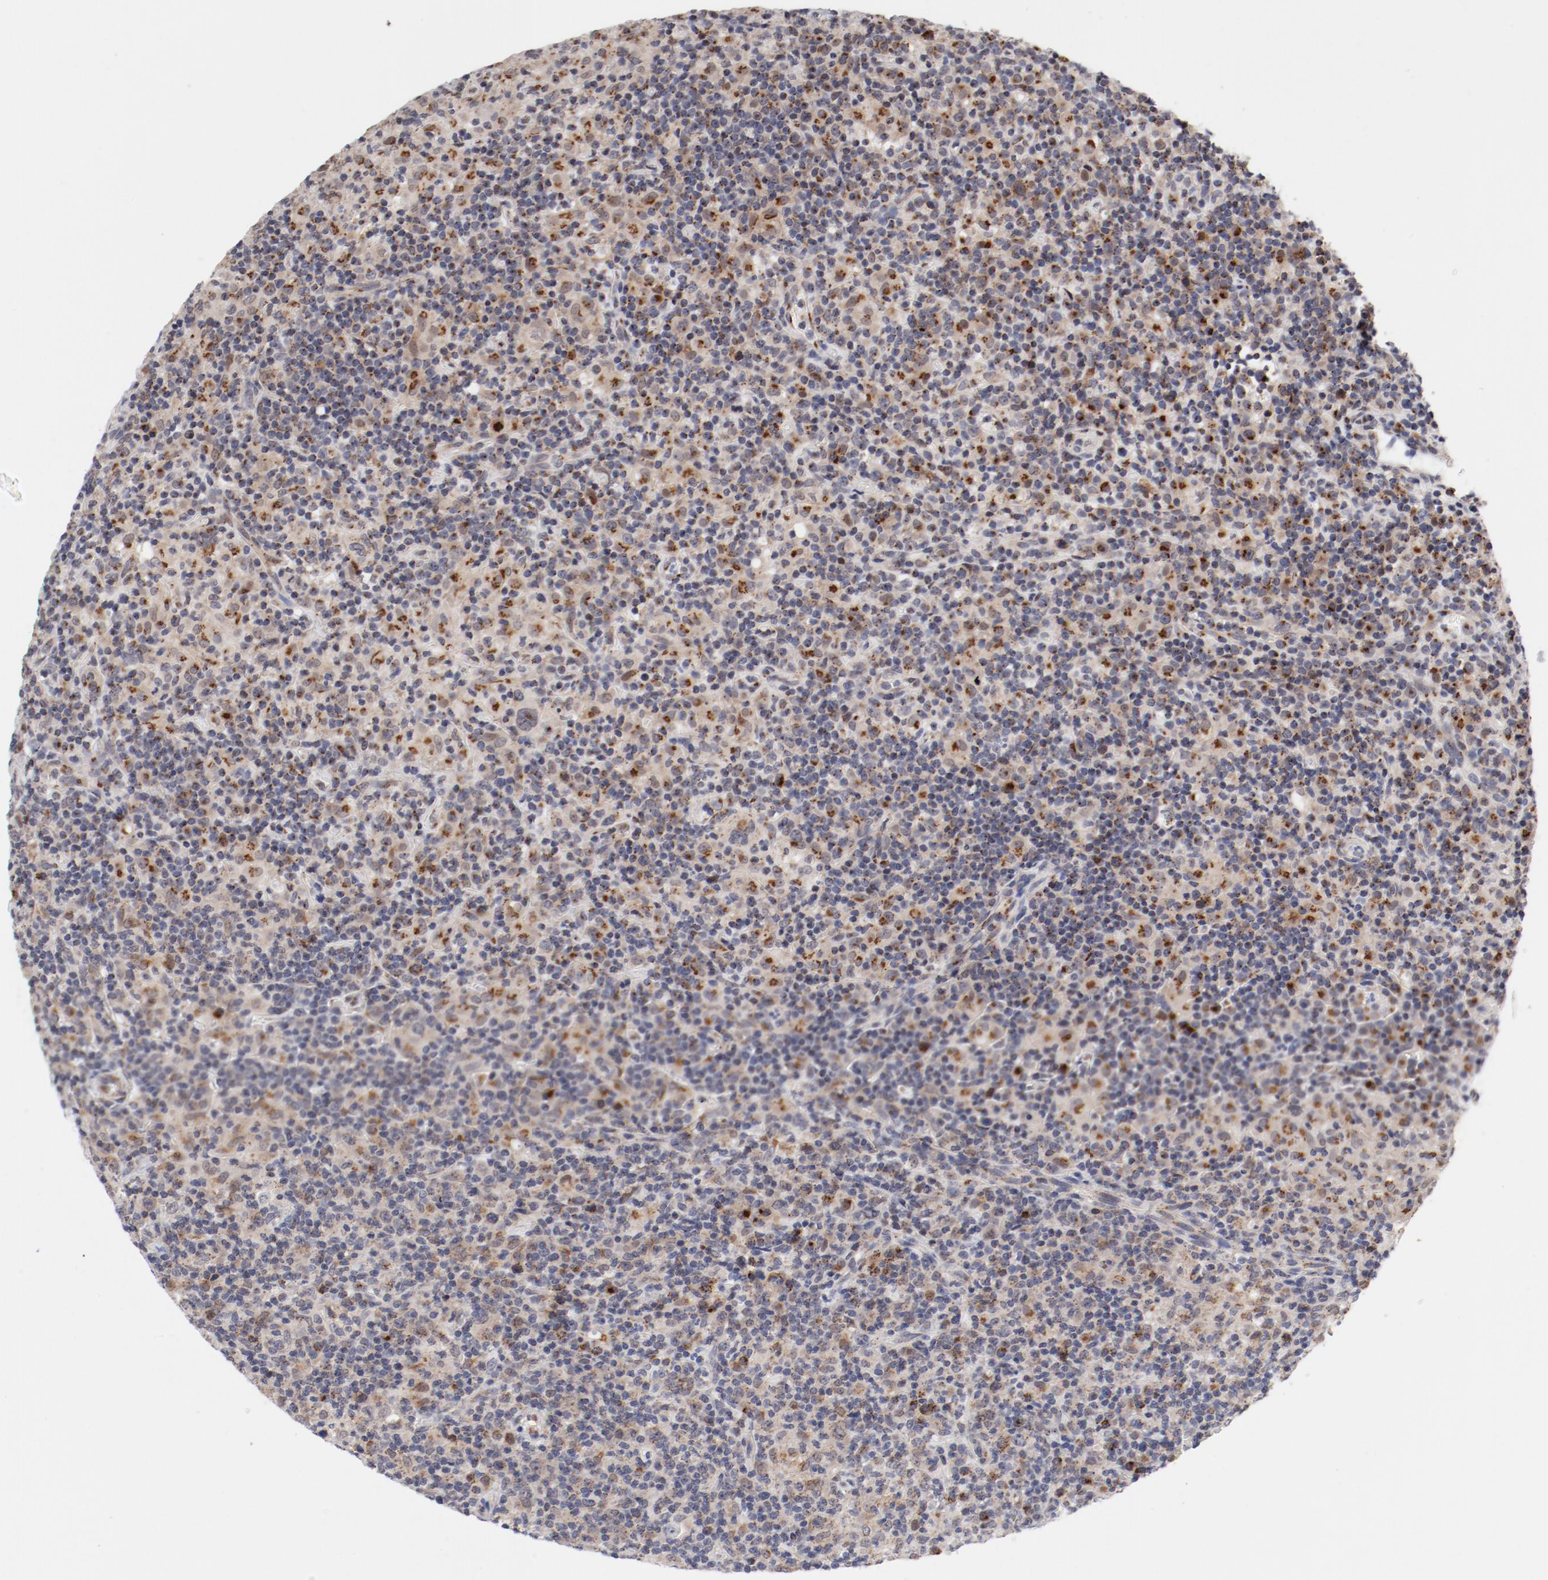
{"staining": {"intensity": "moderate", "quantity": "25%-75%", "location": "cytoplasmic/membranous"}, "tissue": "lymphoma", "cell_type": "Tumor cells", "image_type": "cancer", "snomed": [{"axis": "morphology", "description": "Hodgkin's disease, NOS"}, {"axis": "topography", "description": "Lymph node"}], "caption": "Protein expression analysis of human lymphoma reveals moderate cytoplasmic/membranous expression in approximately 25%-75% of tumor cells.", "gene": "RPL12", "patient": {"sex": "male", "age": 65}}